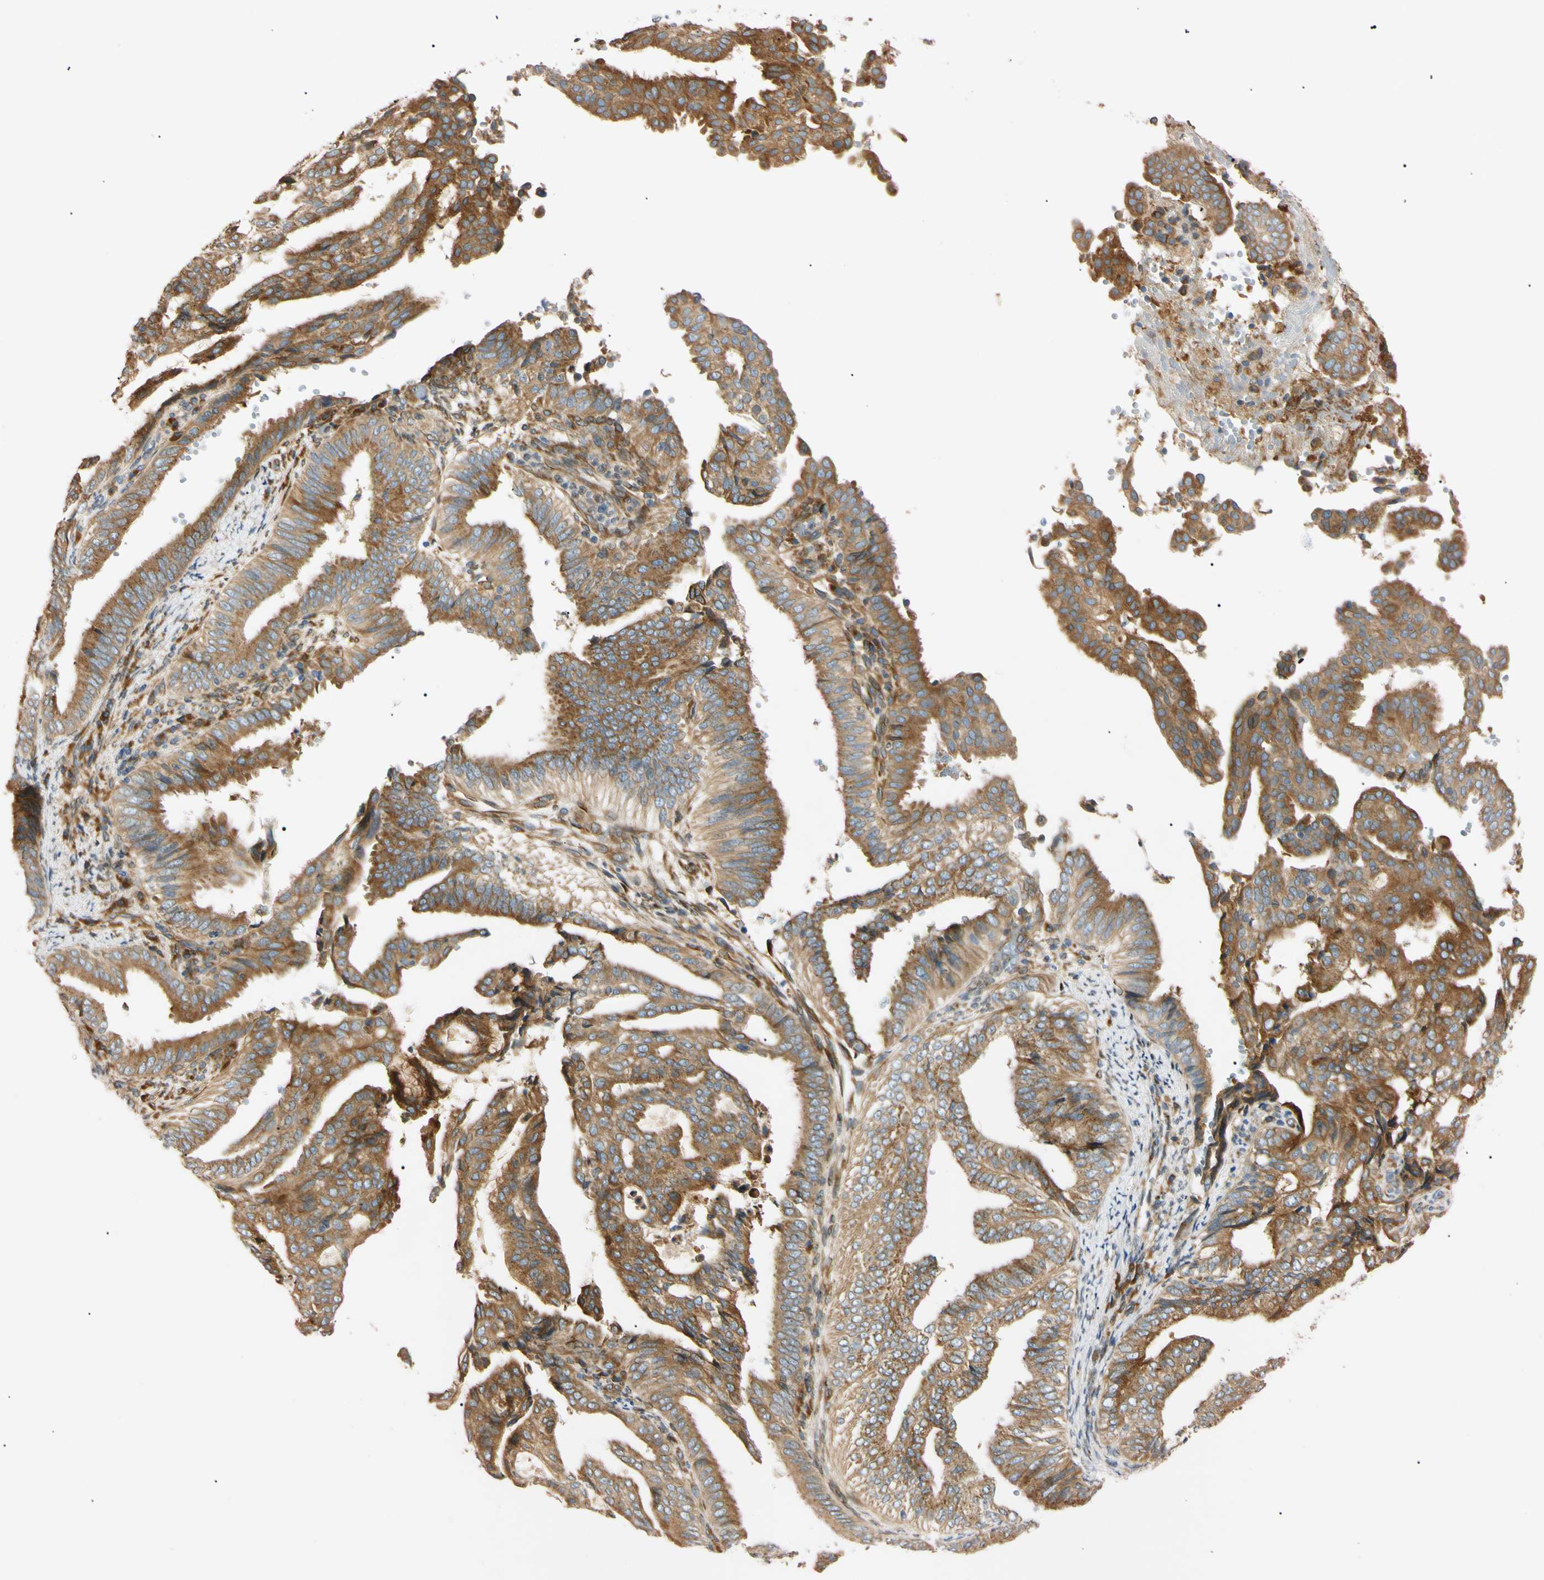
{"staining": {"intensity": "moderate", "quantity": ">75%", "location": "cytoplasmic/membranous"}, "tissue": "endometrial cancer", "cell_type": "Tumor cells", "image_type": "cancer", "snomed": [{"axis": "morphology", "description": "Adenocarcinoma, NOS"}, {"axis": "topography", "description": "Endometrium"}], "caption": "IHC of endometrial cancer (adenocarcinoma) demonstrates medium levels of moderate cytoplasmic/membranous expression in about >75% of tumor cells.", "gene": "IER3IP1", "patient": {"sex": "female", "age": 58}}